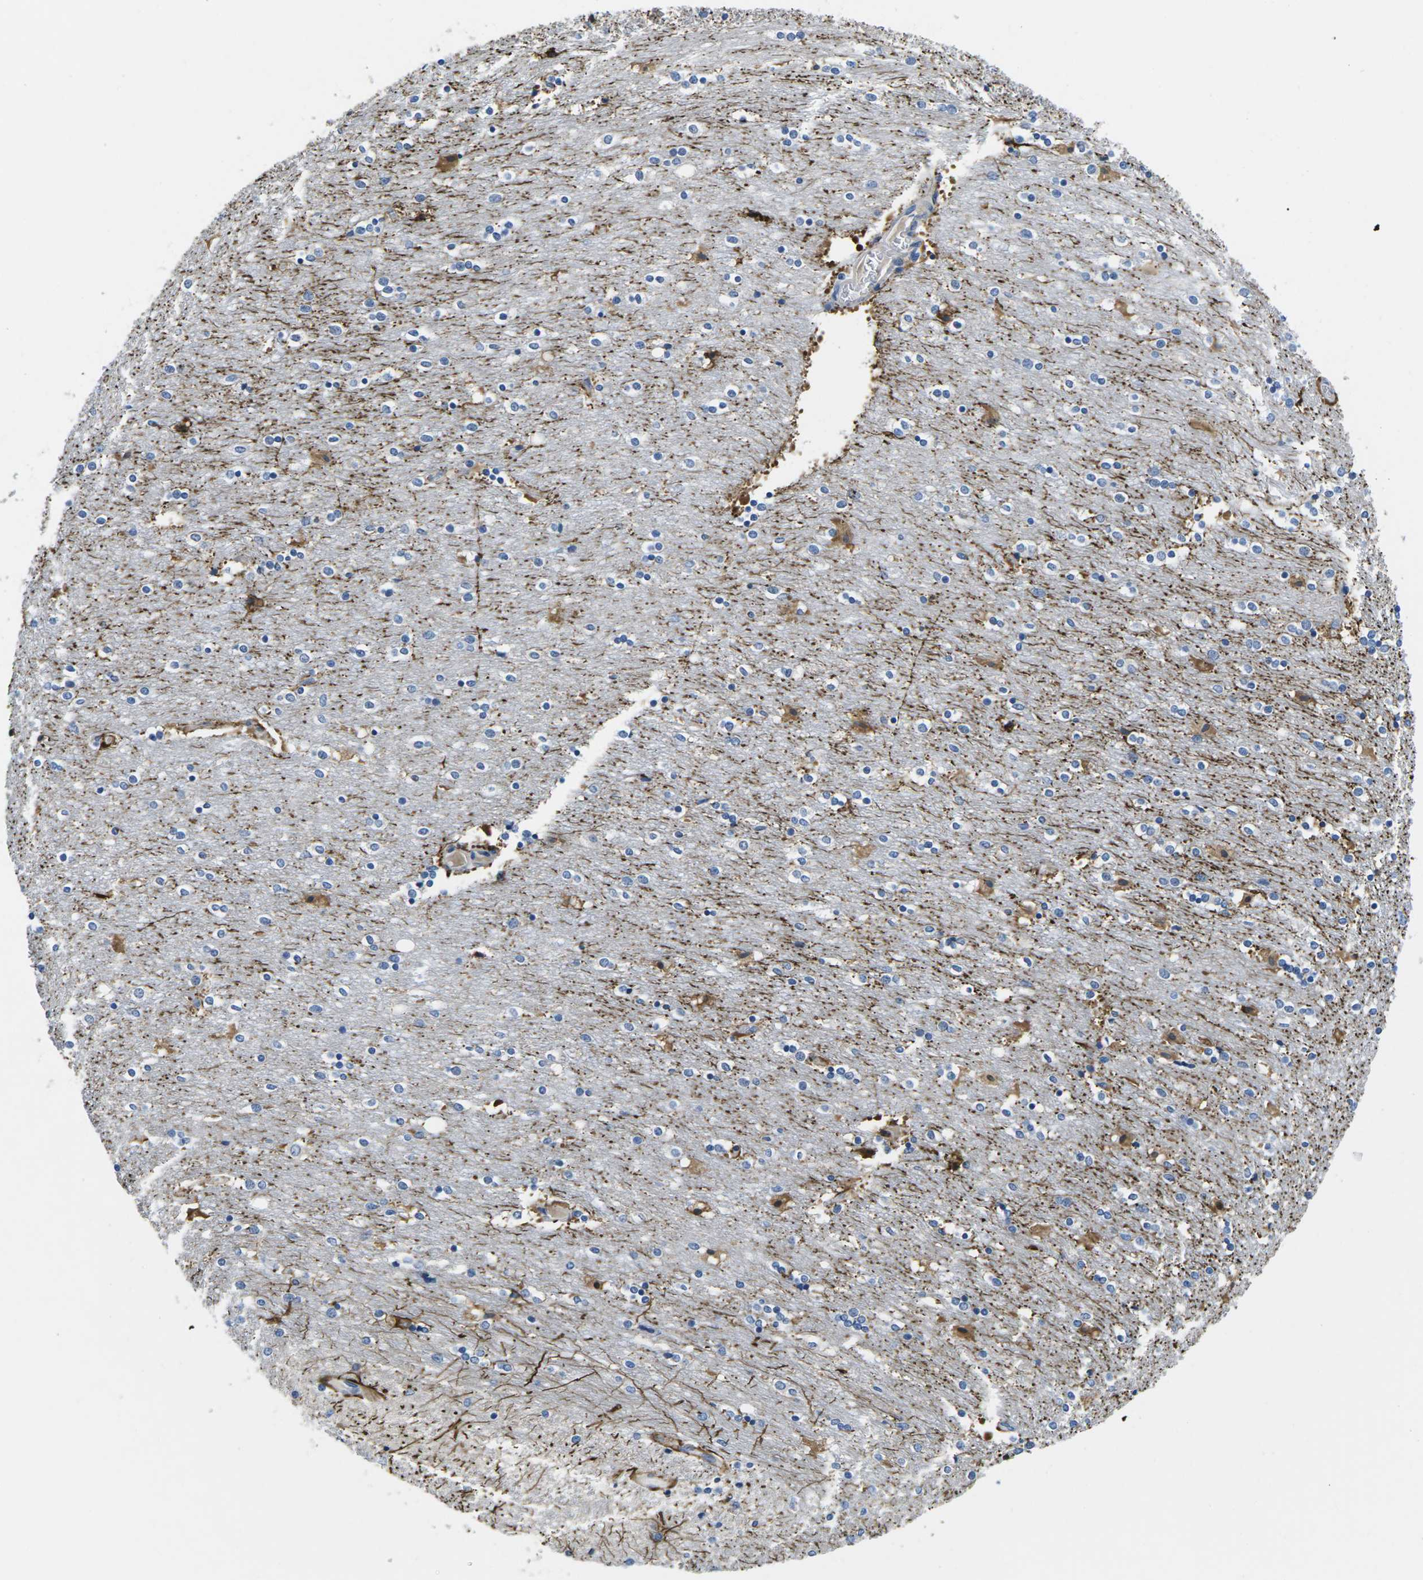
{"staining": {"intensity": "strong", "quantity": "<25%", "location": "cytoplasmic/membranous"}, "tissue": "caudate", "cell_type": "Glial cells", "image_type": "normal", "snomed": [{"axis": "morphology", "description": "Normal tissue, NOS"}, {"axis": "topography", "description": "Lateral ventricle wall"}], "caption": "Strong cytoplasmic/membranous positivity is identified in about <25% of glial cells in unremarkable caudate.", "gene": "TSPAN2", "patient": {"sex": "female", "age": 54}}